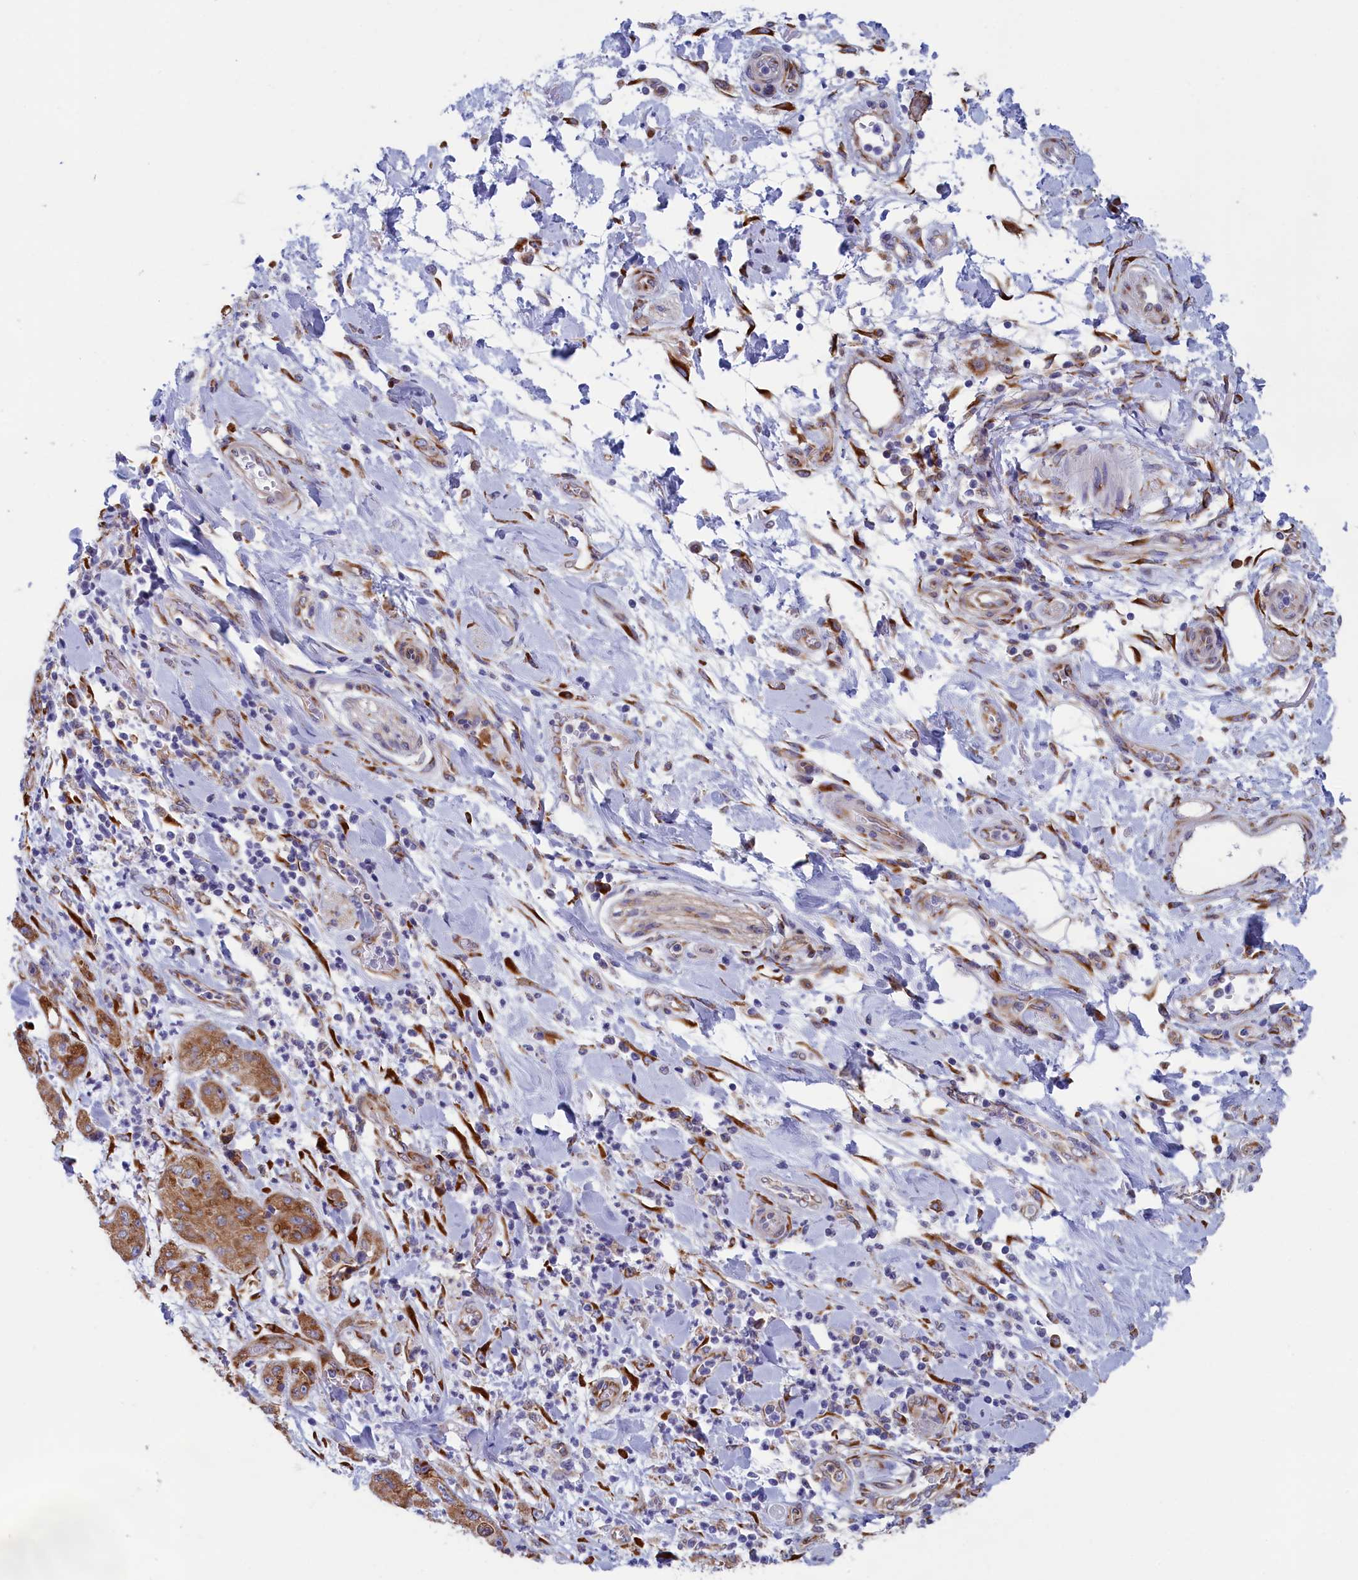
{"staining": {"intensity": "moderate", "quantity": ">75%", "location": "cytoplasmic/membranous"}, "tissue": "pancreatic cancer", "cell_type": "Tumor cells", "image_type": "cancer", "snomed": [{"axis": "morphology", "description": "Adenocarcinoma, NOS"}, {"axis": "topography", "description": "Pancreas"}], "caption": "Immunohistochemical staining of pancreatic cancer exhibits moderate cytoplasmic/membranous protein staining in about >75% of tumor cells.", "gene": "CCDC68", "patient": {"sex": "female", "age": 78}}